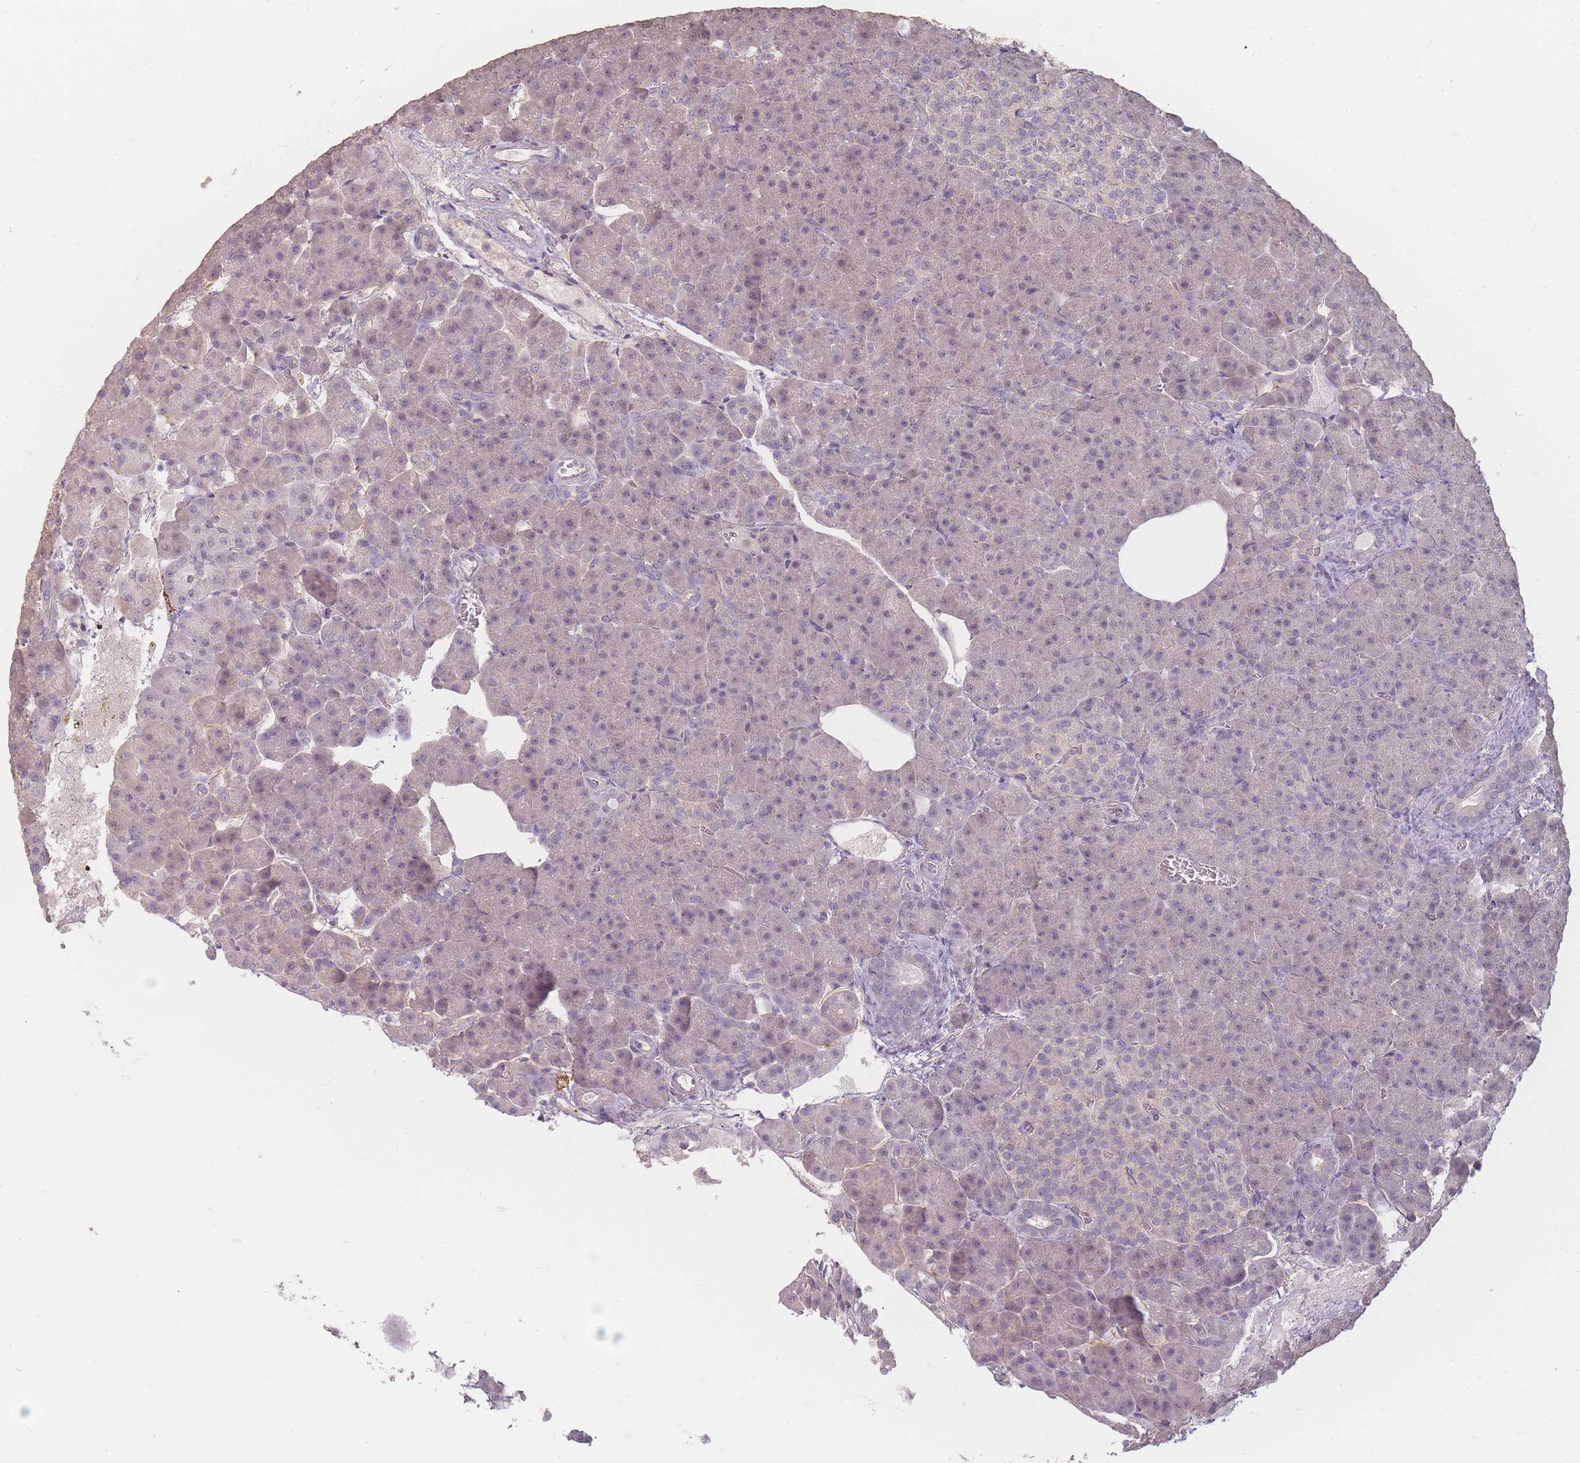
{"staining": {"intensity": "weak", "quantity": "25%-75%", "location": "nuclear"}, "tissue": "pancreas", "cell_type": "Exocrine glandular cells", "image_type": "normal", "snomed": [{"axis": "morphology", "description": "Normal tissue, NOS"}, {"axis": "topography", "description": "Pancreas"}], "caption": "A brown stain labels weak nuclear positivity of a protein in exocrine glandular cells of benign pancreas.", "gene": "RFTN1", "patient": {"sex": "female", "age": 74}}